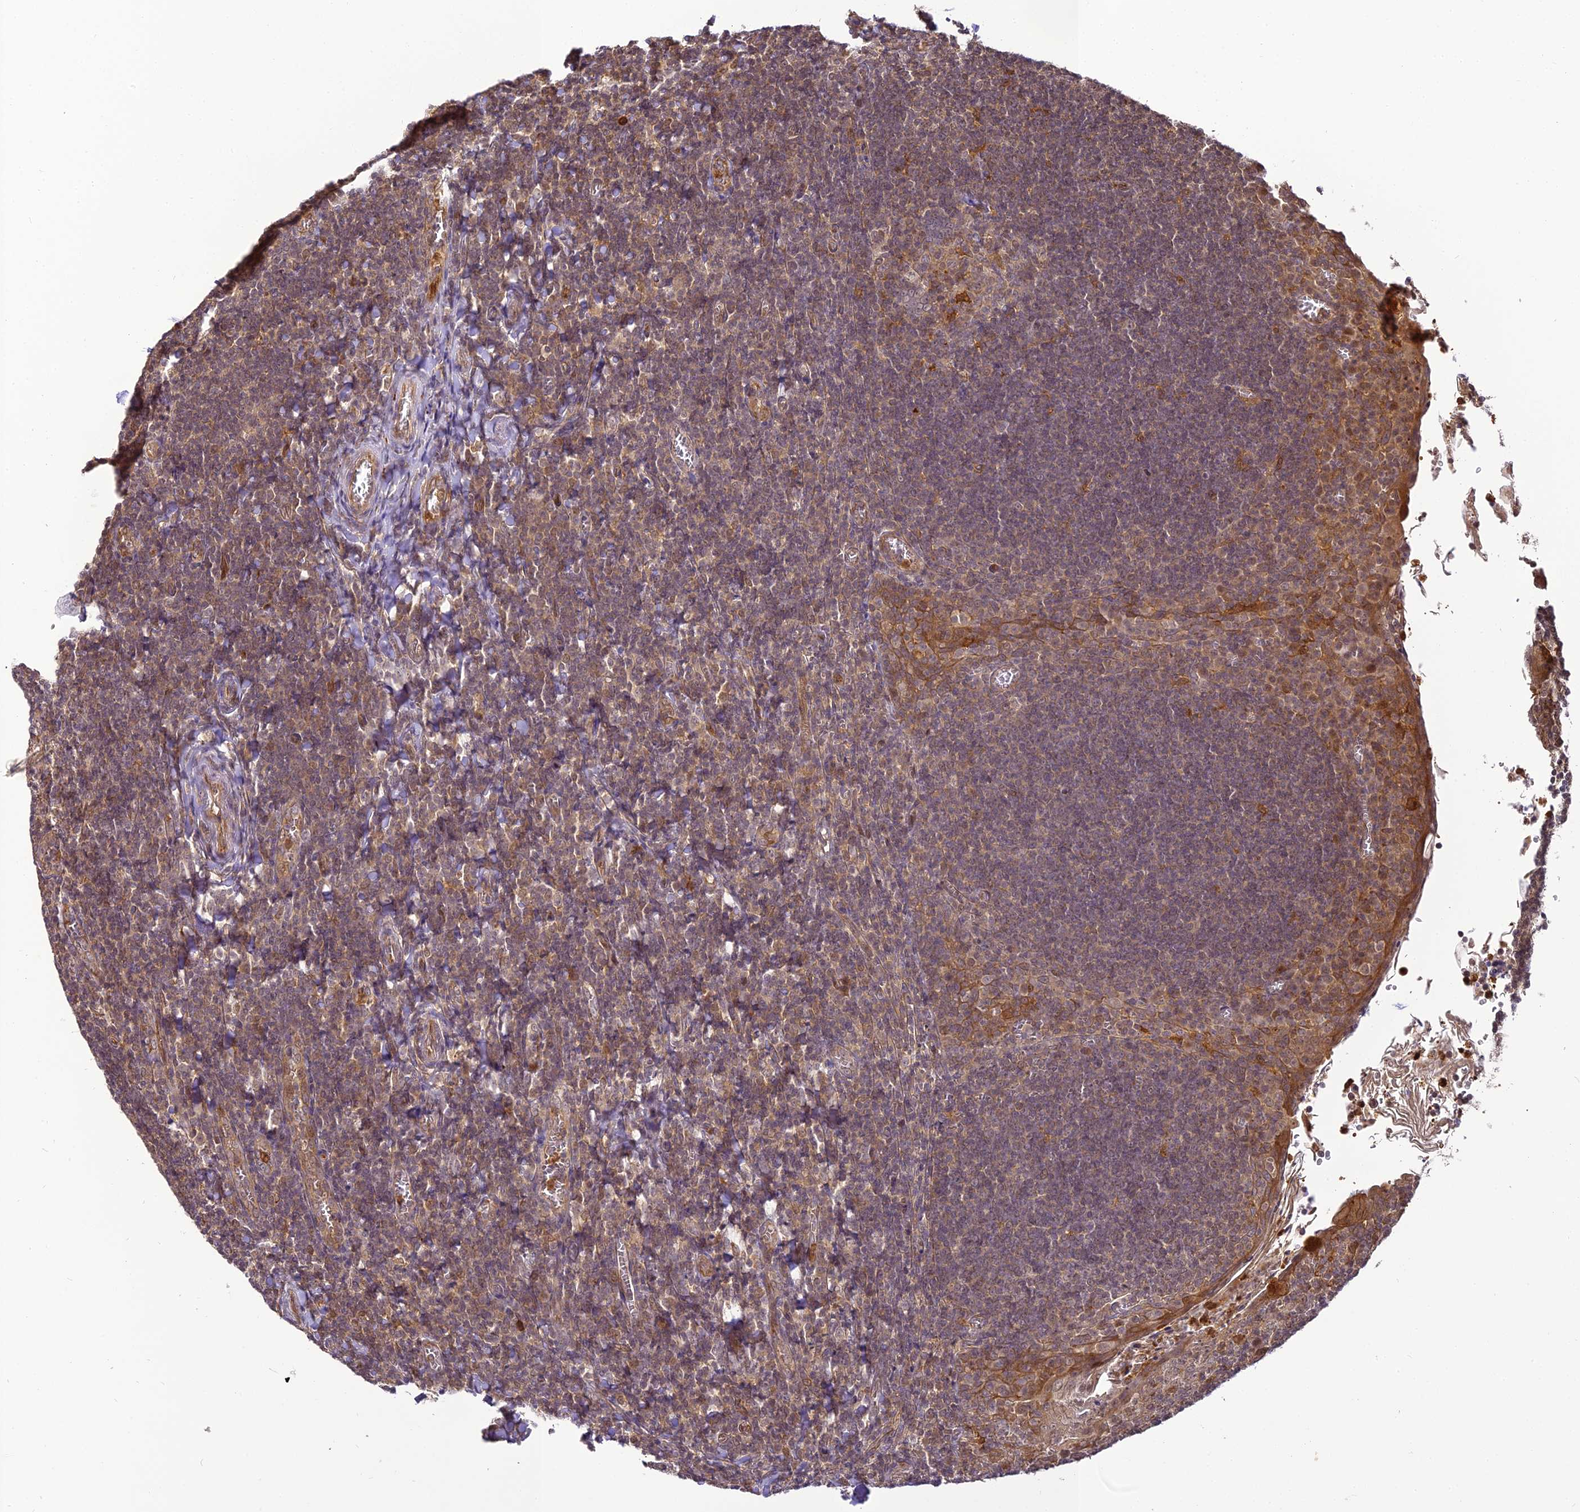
{"staining": {"intensity": "negative", "quantity": "none", "location": "none"}, "tissue": "tonsil", "cell_type": "Germinal center cells", "image_type": "normal", "snomed": [{"axis": "morphology", "description": "Normal tissue, NOS"}, {"axis": "topography", "description": "Tonsil"}], "caption": "High power microscopy photomicrograph of an immunohistochemistry (IHC) image of unremarkable tonsil, revealing no significant positivity in germinal center cells. The staining was performed using DAB (3,3'-diaminobenzidine) to visualize the protein expression in brown, while the nuclei were stained in blue with hematoxylin (Magnification: 20x).", "gene": "BCDIN3D", "patient": {"sex": "male", "age": 27}}